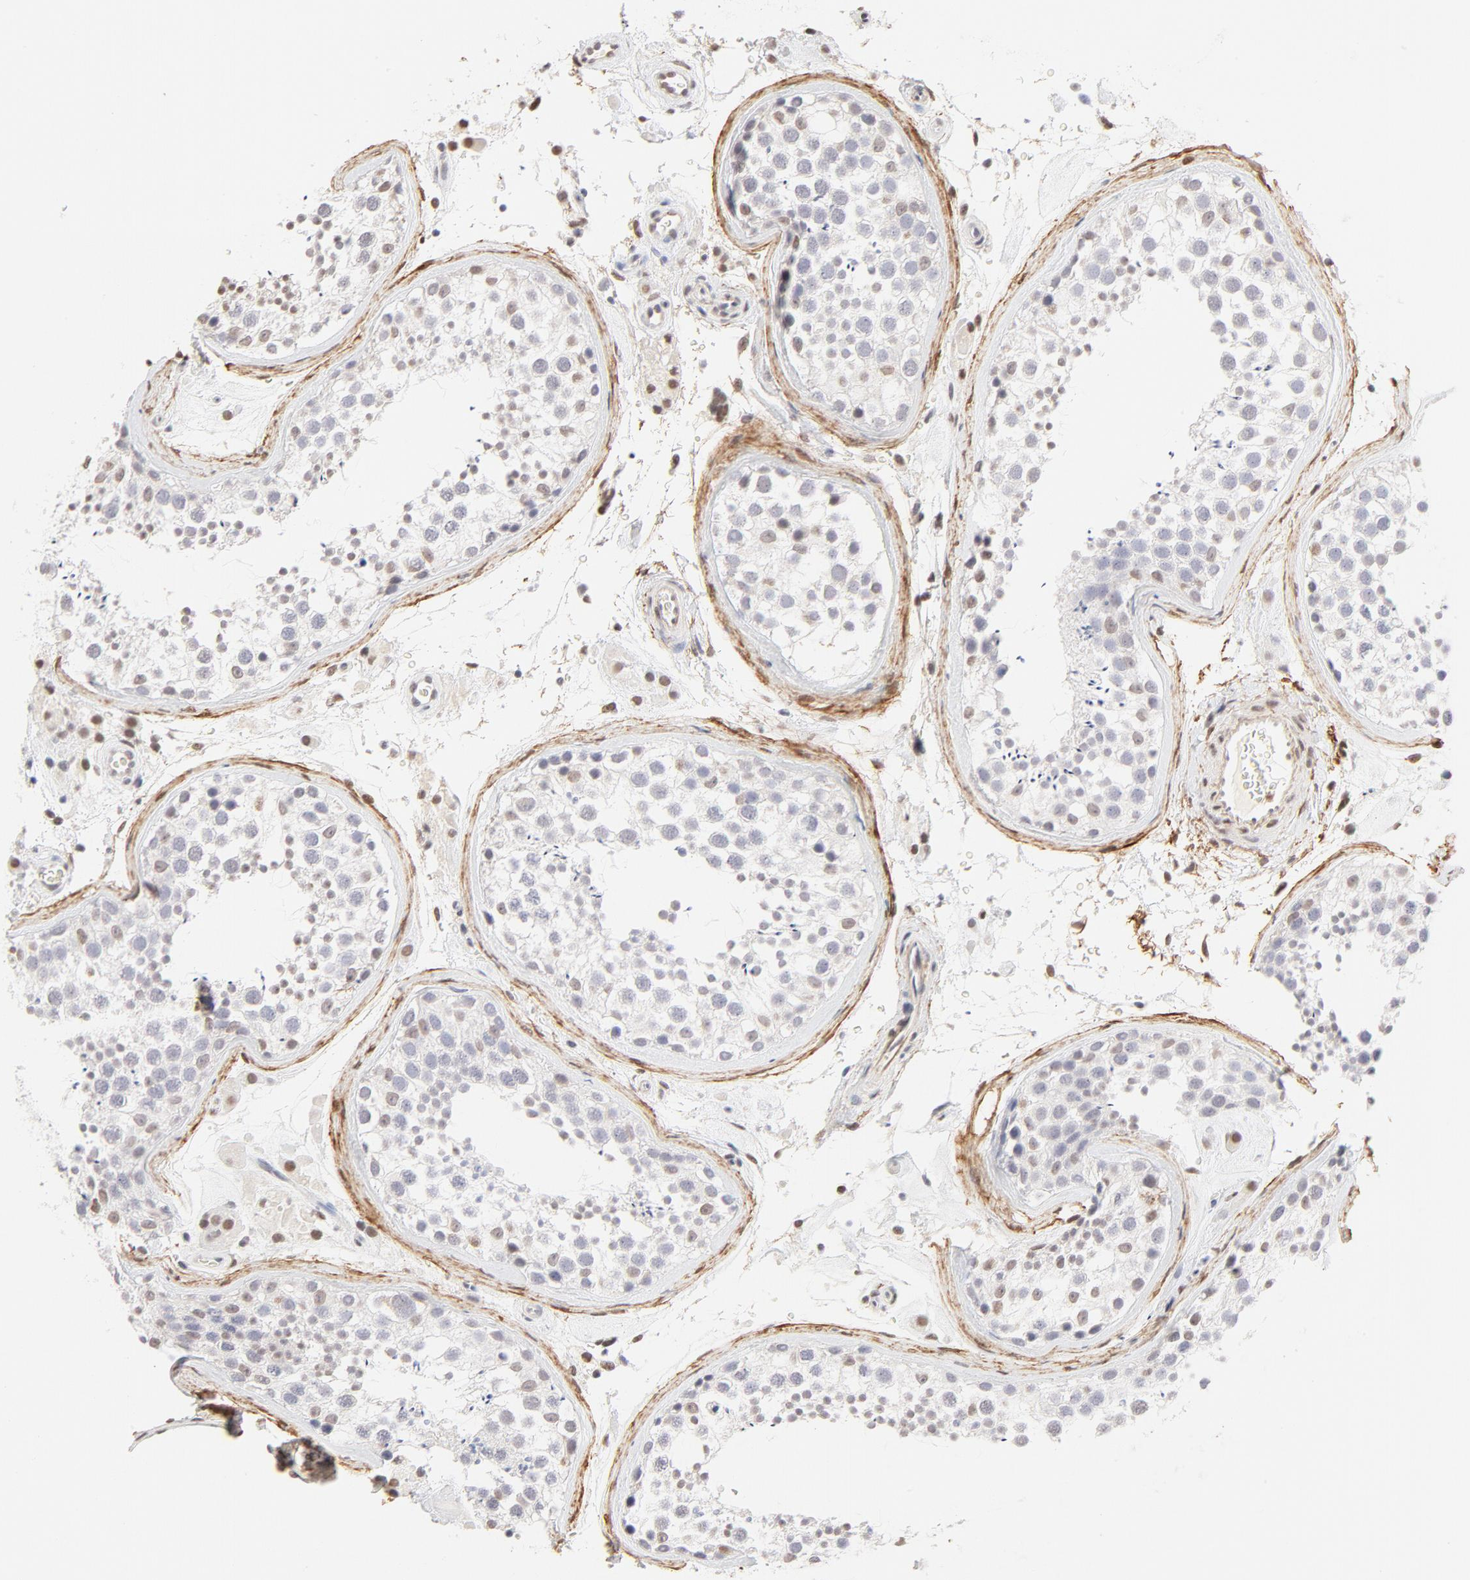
{"staining": {"intensity": "weak", "quantity": "<25%", "location": "nuclear"}, "tissue": "testis", "cell_type": "Cells in seminiferous ducts", "image_type": "normal", "snomed": [{"axis": "morphology", "description": "Normal tissue, NOS"}, {"axis": "topography", "description": "Testis"}], "caption": "Immunohistochemistry (IHC) image of benign human testis stained for a protein (brown), which reveals no positivity in cells in seminiferous ducts. (Immunohistochemistry (IHC), brightfield microscopy, high magnification).", "gene": "PBX1", "patient": {"sex": "male", "age": 46}}